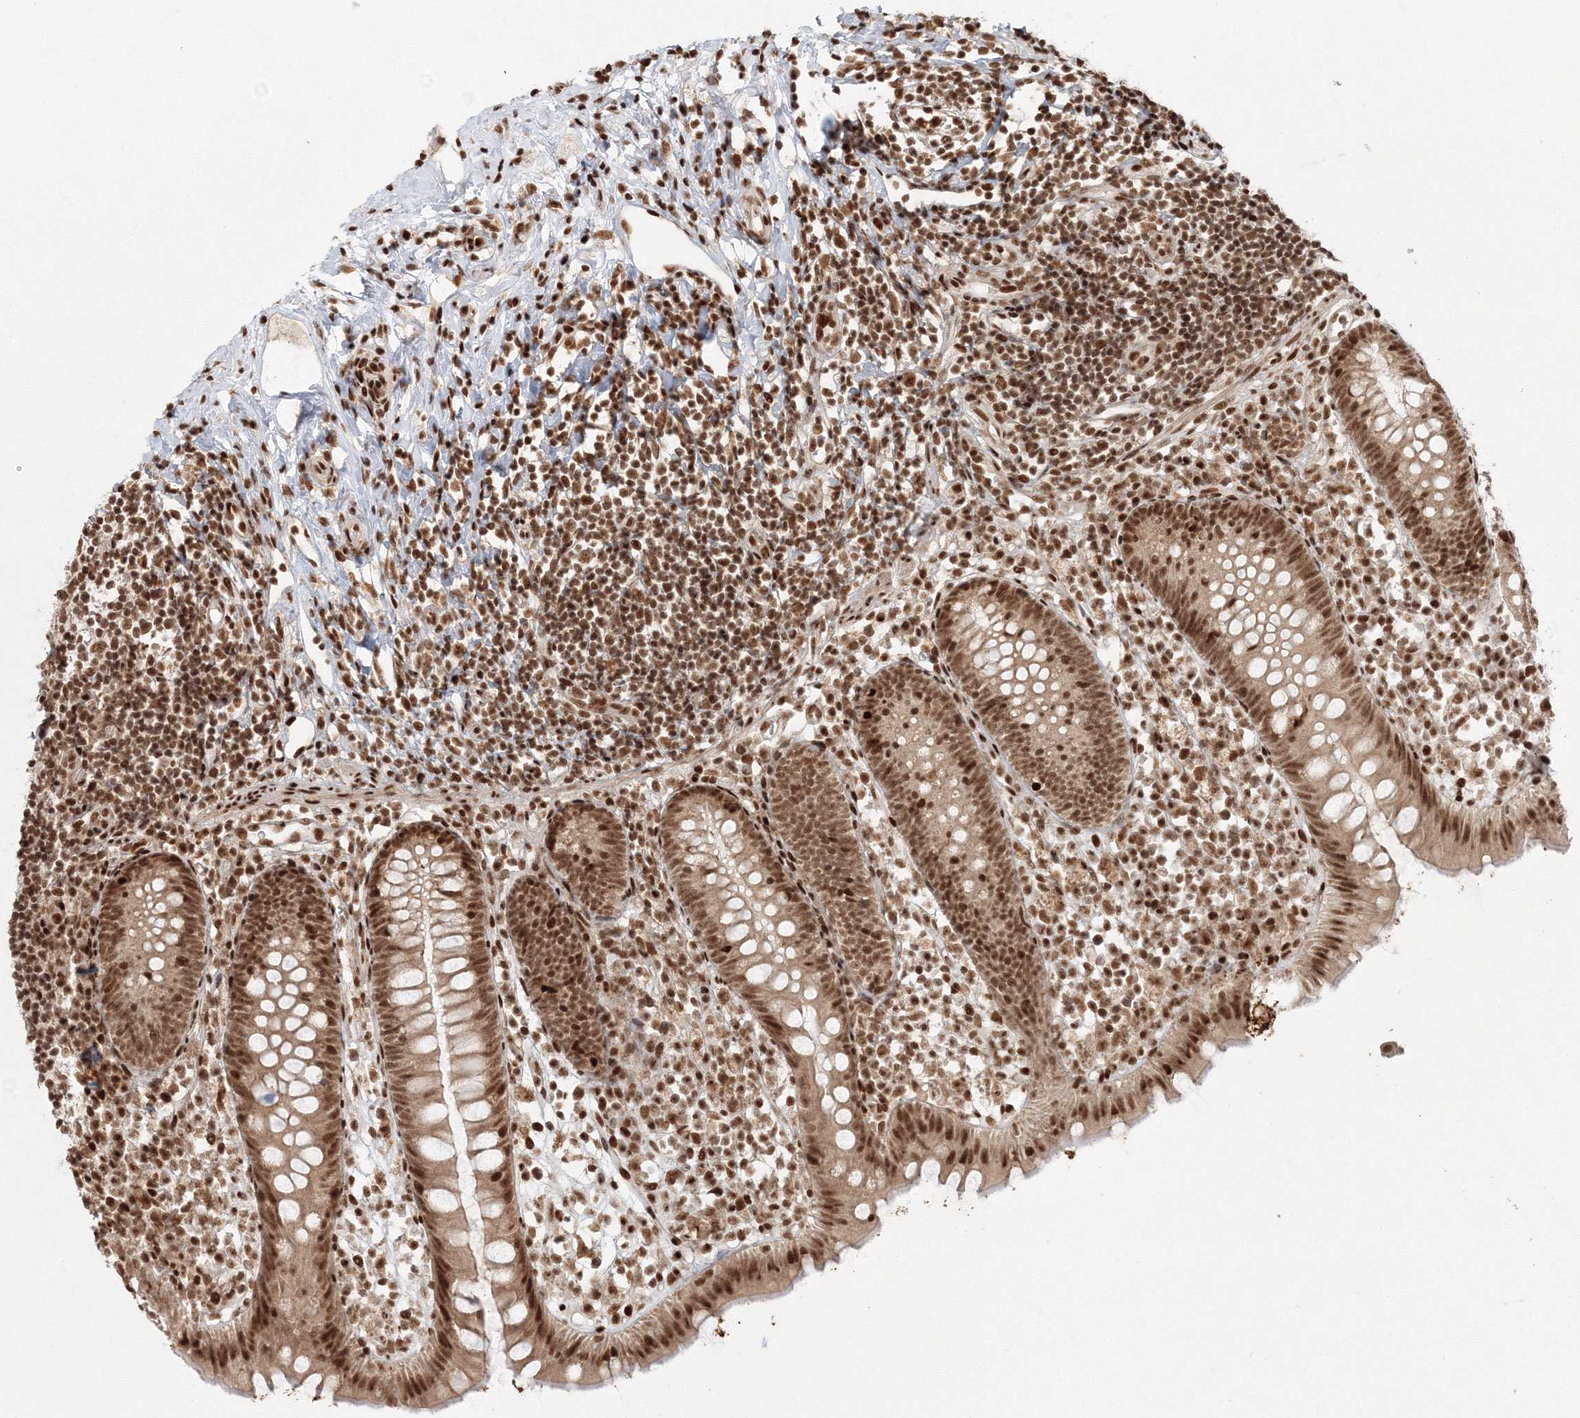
{"staining": {"intensity": "strong", "quantity": ">75%", "location": "nuclear"}, "tissue": "appendix", "cell_type": "Glandular cells", "image_type": "normal", "snomed": [{"axis": "morphology", "description": "Normal tissue, NOS"}, {"axis": "topography", "description": "Appendix"}], "caption": "DAB (3,3'-diaminobenzidine) immunohistochemical staining of normal appendix displays strong nuclear protein staining in approximately >75% of glandular cells. The protein of interest is shown in brown color, while the nuclei are stained blue.", "gene": "KIF20A", "patient": {"sex": "female", "age": 20}}